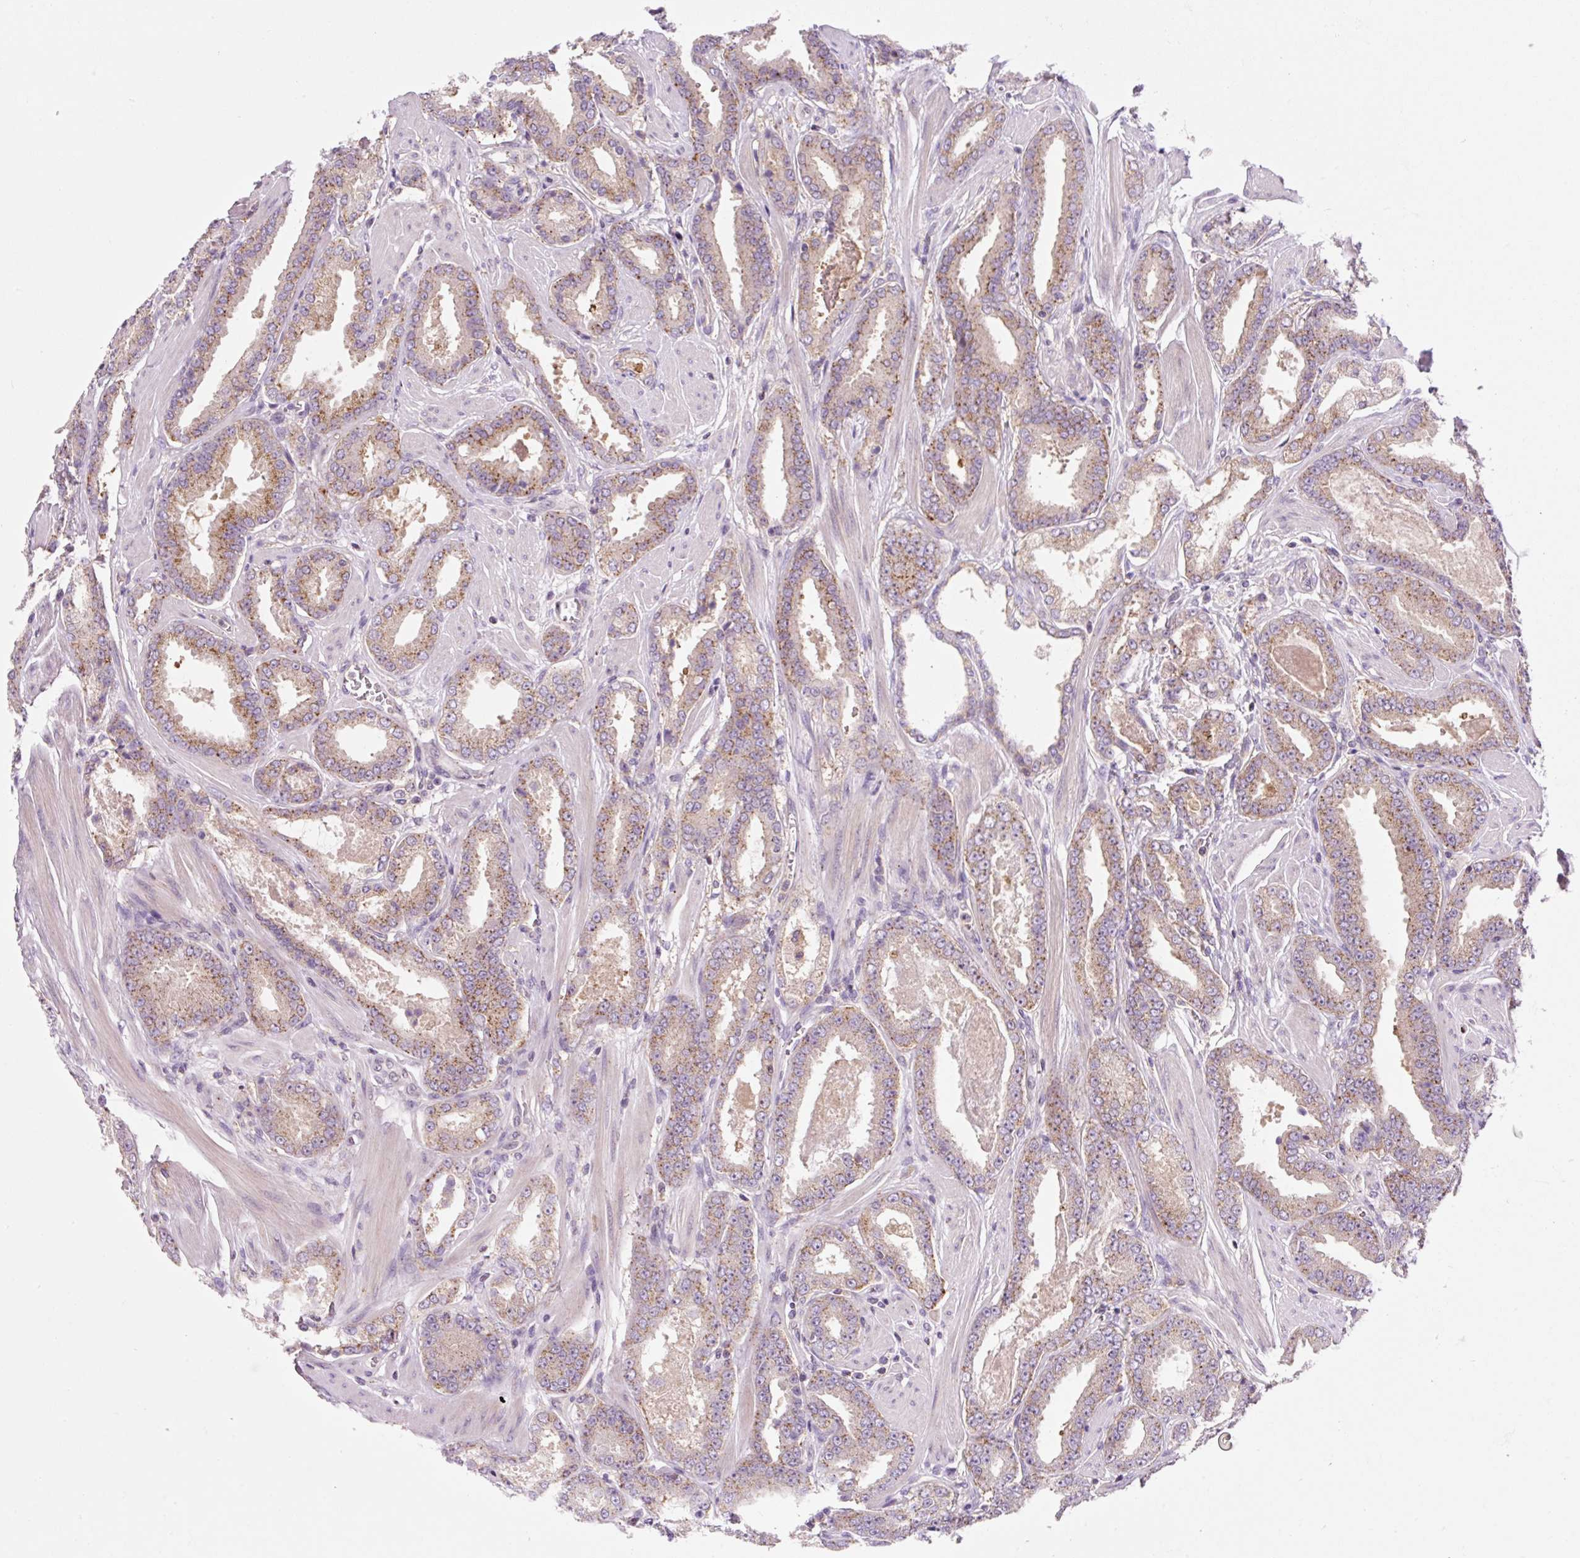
{"staining": {"intensity": "moderate", "quantity": ">75%", "location": "cytoplasmic/membranous"}, "tissue": "prostate cancer", "cell_type": "Tumor cells", "image_type": "cancer", "snomed": [{"axis": "morphology", "description": "Adenocarcinoma, Low grade"}, {"axis": "topography", "description": "Prostate"}], "caption": "An immunohistochemistry (IHC) photomicrograph of neoplastic tissue is shown. Protein staining in brown highlights moderate cytoplasmic/membranous positivity in adenocarcinoma (low-grade) (prostate) within tumor cells.", "gene": "VPS4A", "patient": {"sex": "male", "age": 42}}